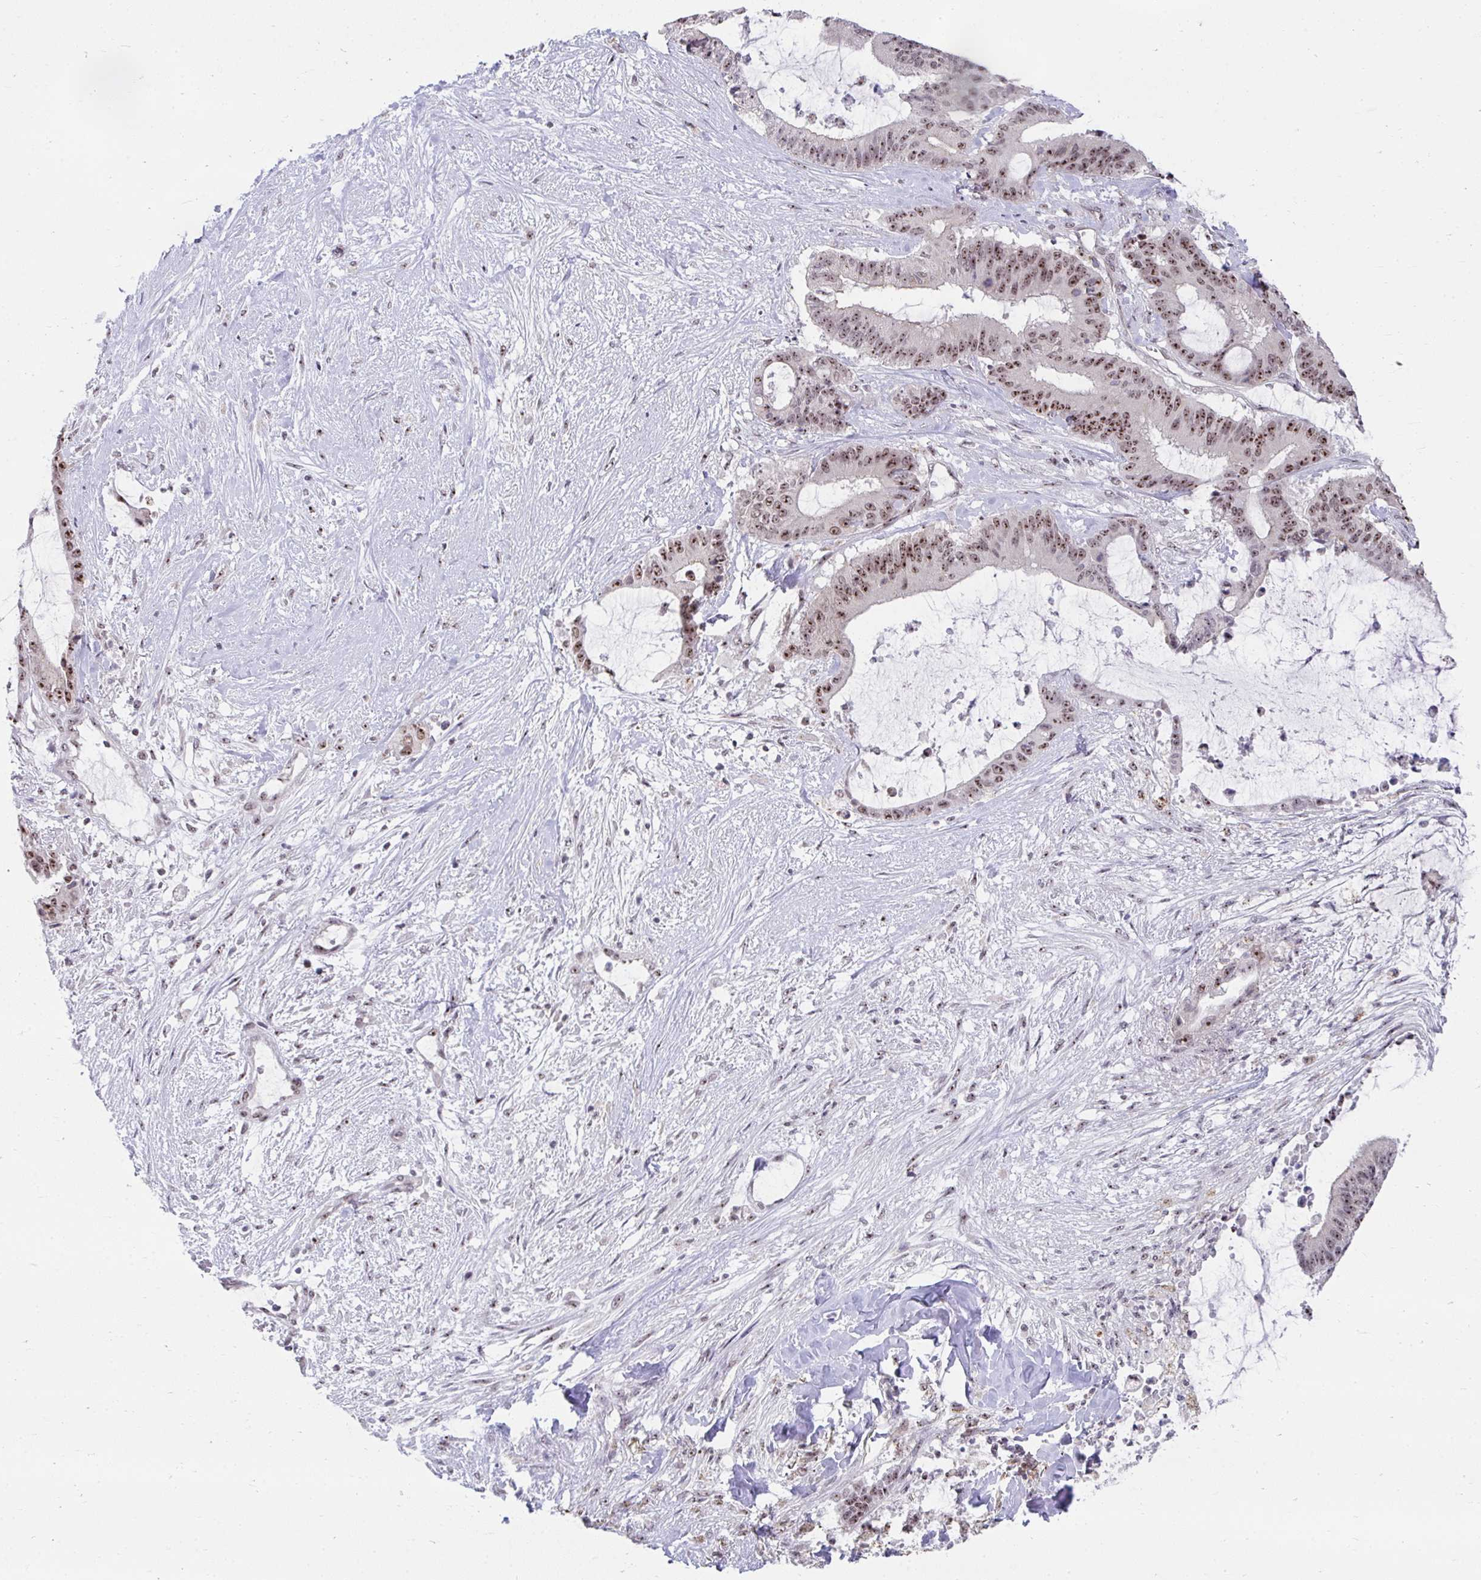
{"staining": {"intensity": "moderate", "quantity": "25%-75%", "location": "nuclear"}, "tissue": "liver cancer", "cell_type": "Tumor cells", "image_type": "cancer", "snomed": [{"axis": "morphology", "description": "Normal tissue, NOS"}, {"axis": "morphology", "description": "Cholangiocarcinoma"}, {"axis": "topography", "description": "Liver"}, {"axis": "topography", "description": "Peripheral nerve tissue"}], "caption": "Protein staining by IHC displays moderate nuclear staining in about 25%-75% of tumor cells in liver cancer.", "gene": "HIRA", "patient": {"sex": "female", "age": 73}}